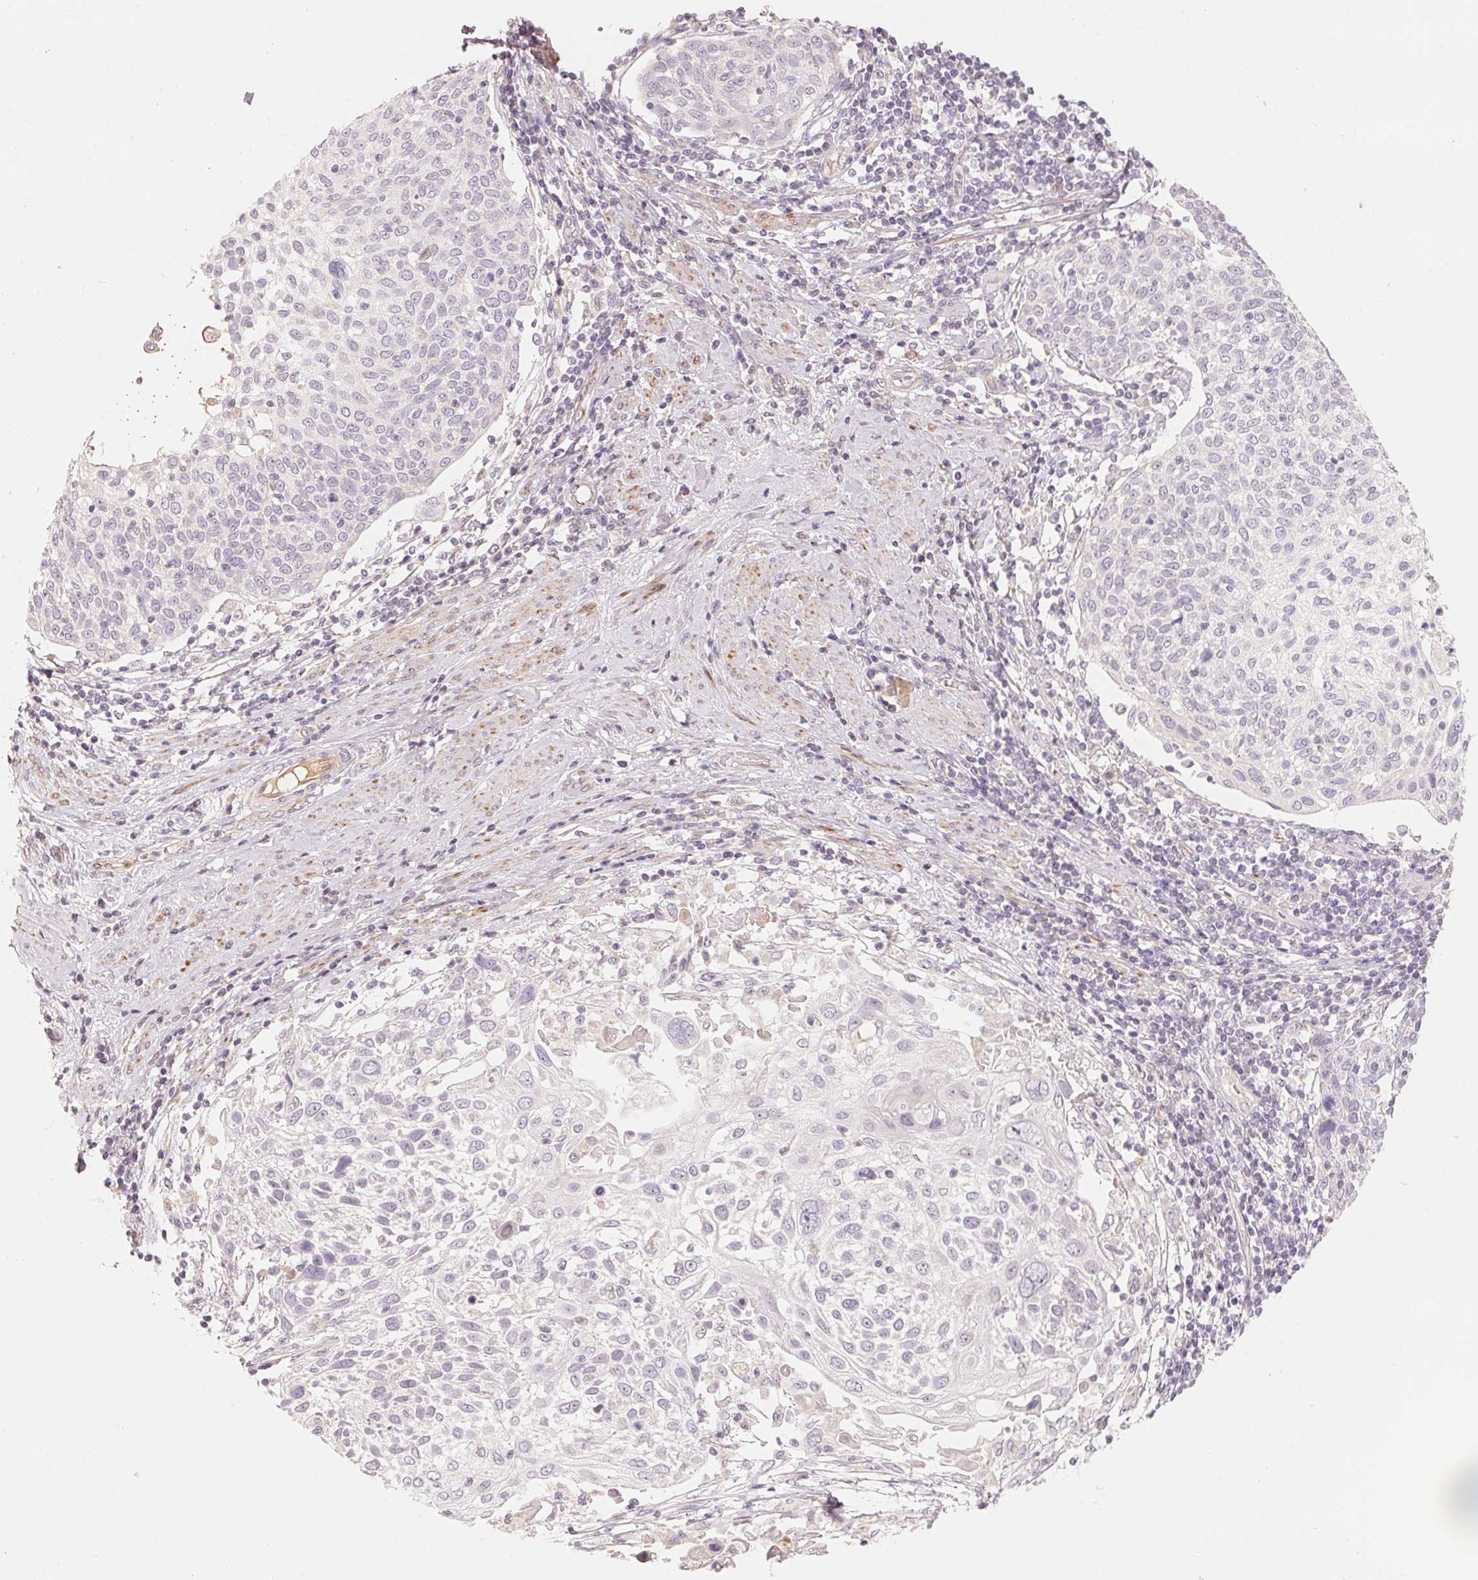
{"staining": {"intensity": "negative", "quantity": "none", "location": "none"}, "tissue": "cervical cancer", "cell_type": "Tumor cells", "image_type": "cancer", "snomed": [{"axis": "morphology", "description": "Squamous cell carcinoma, NOS"}, {"axis": "topography", "description": "Cervix"}], "caption": "Tumor cells show no significant protein staining in cervical cancer (squamous cell carcinoma).", "gene": "CFHR2", "patient": {"sex": "female", "age": 61}}